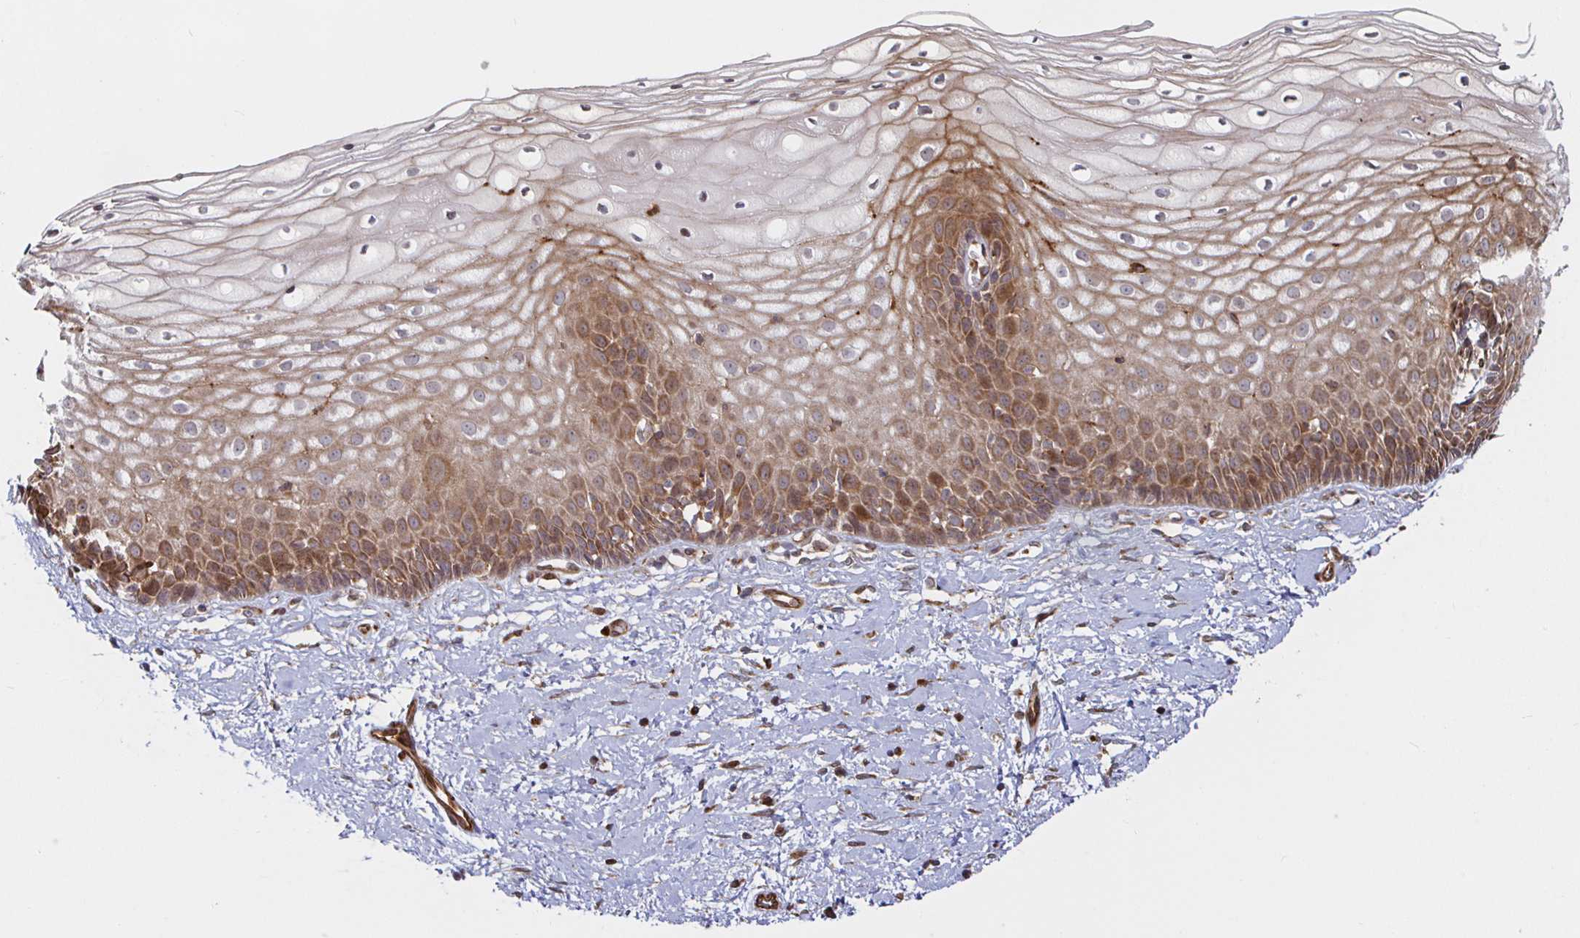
{"staining": {"intensity": "weak", "quantity": "25%-75%", "location": "cytoplasmic/membranous"}, "tissue": "cervix", "cell_type": "Glandular cells", "image_type": "normal", "snomed": [{"axis": "morphology", "description": "Normal tissue, NOS"}, {"axis": "topography", "description": "Cervix"}], "caption": "Immunohistochemical staining of benign cervix displays low levels of weak cytoplasmic/membranous positivity in approximately 25%-75% of glandular cells.", "gene": "STRAP", "patient": {"sex": "female", "age": 36}}